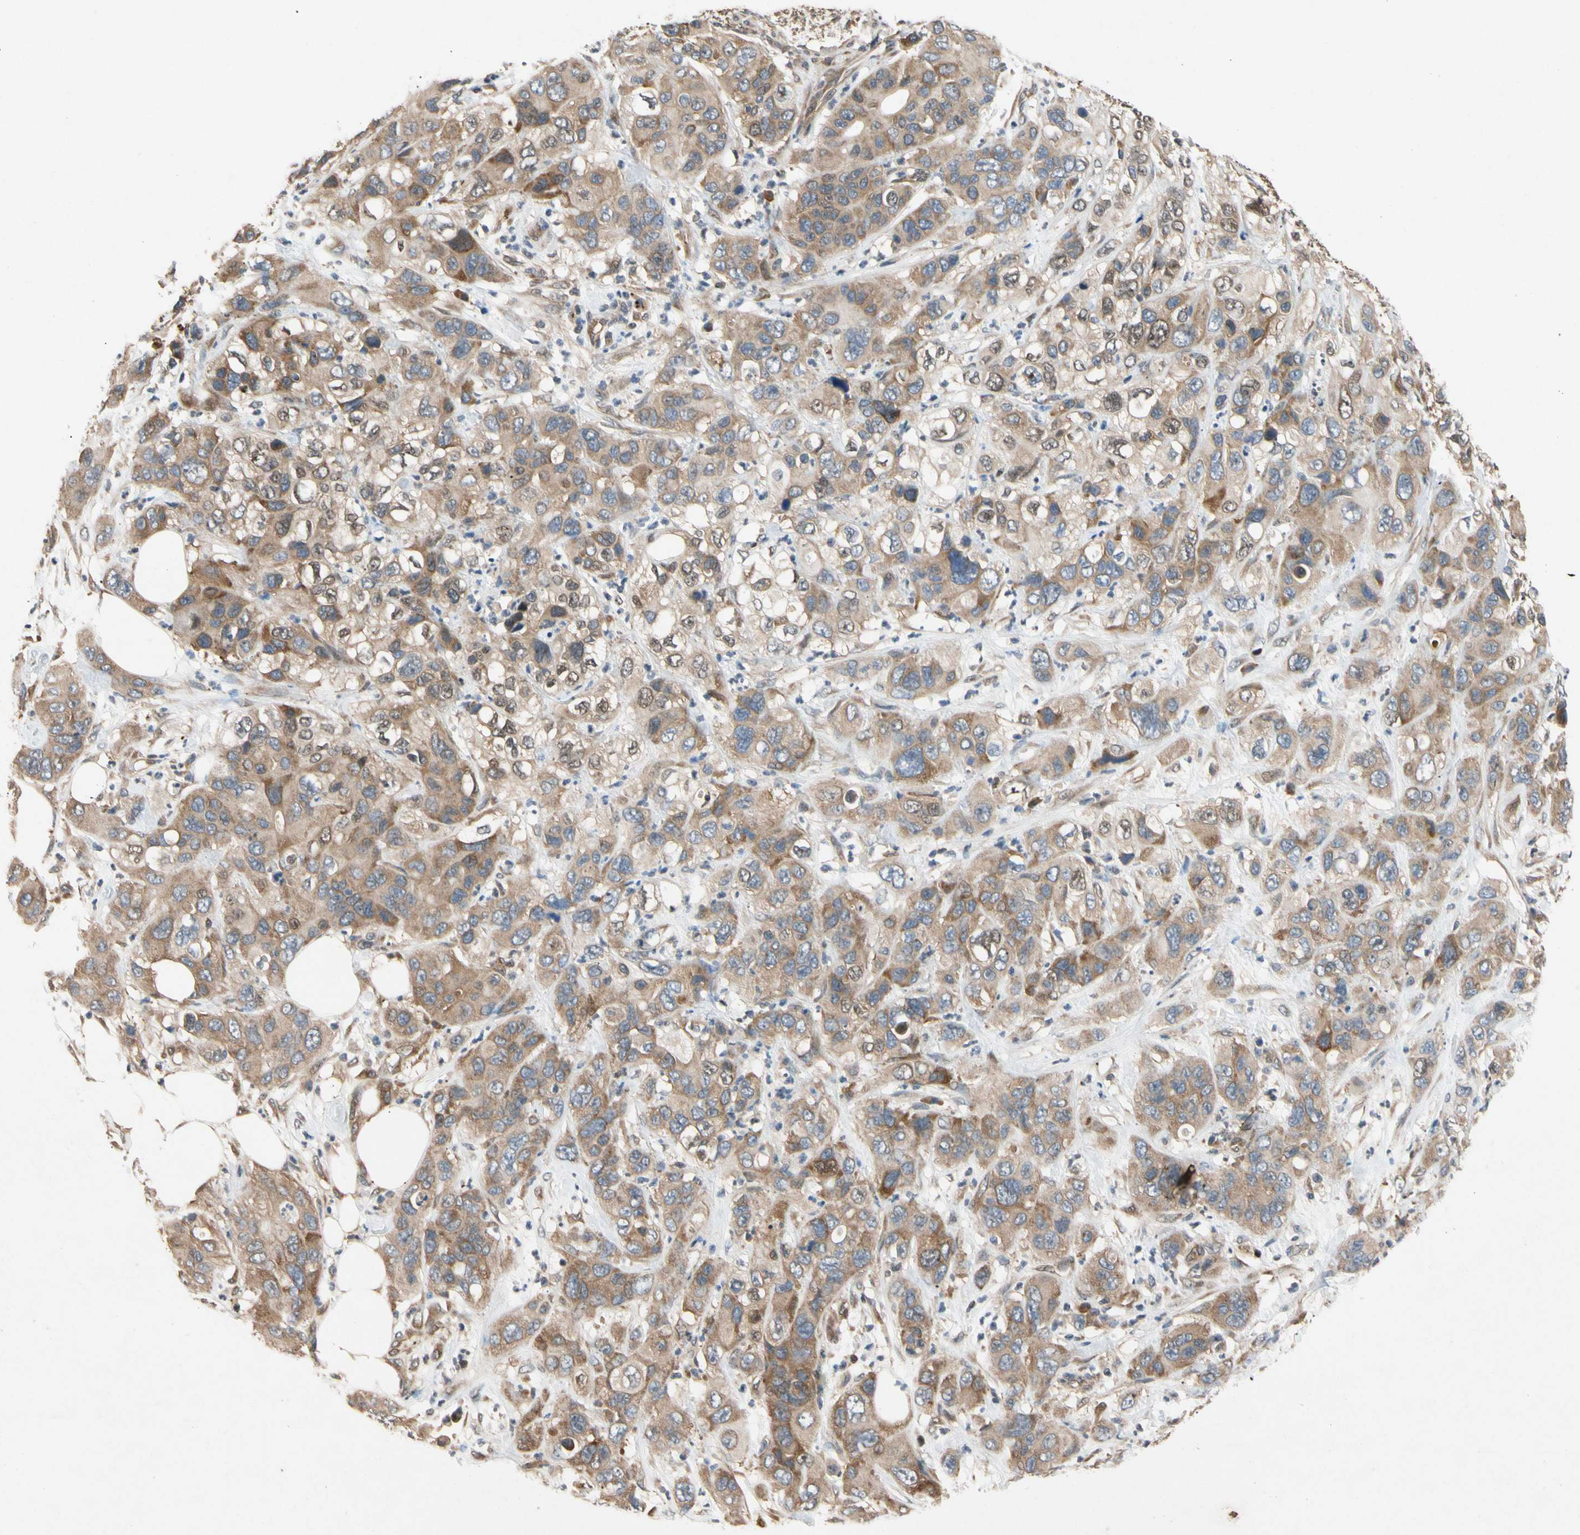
{"staining": {"intensity": "weak", "quantity": ">75%", "location": "cytoplasmic/membranous"}, "tissue": "pancreatic cancer", "cell_type": "Tumor cells", "image_type": "cancer", "snomed": [{"axis": "morphology", "description": "Adenocarcinoma, NOS"}, {"axis": "topography", "description": "Pancreas"}], "caption": "Approximately >75% of tumor cells in pancreatic adenocarcinoma display weak cytoplasmic/membranous protein positivity as visualized by brown immunohistochemical staining.", "gene": "EIF1AX", "patient": {"sex": "female", "age": 71}}